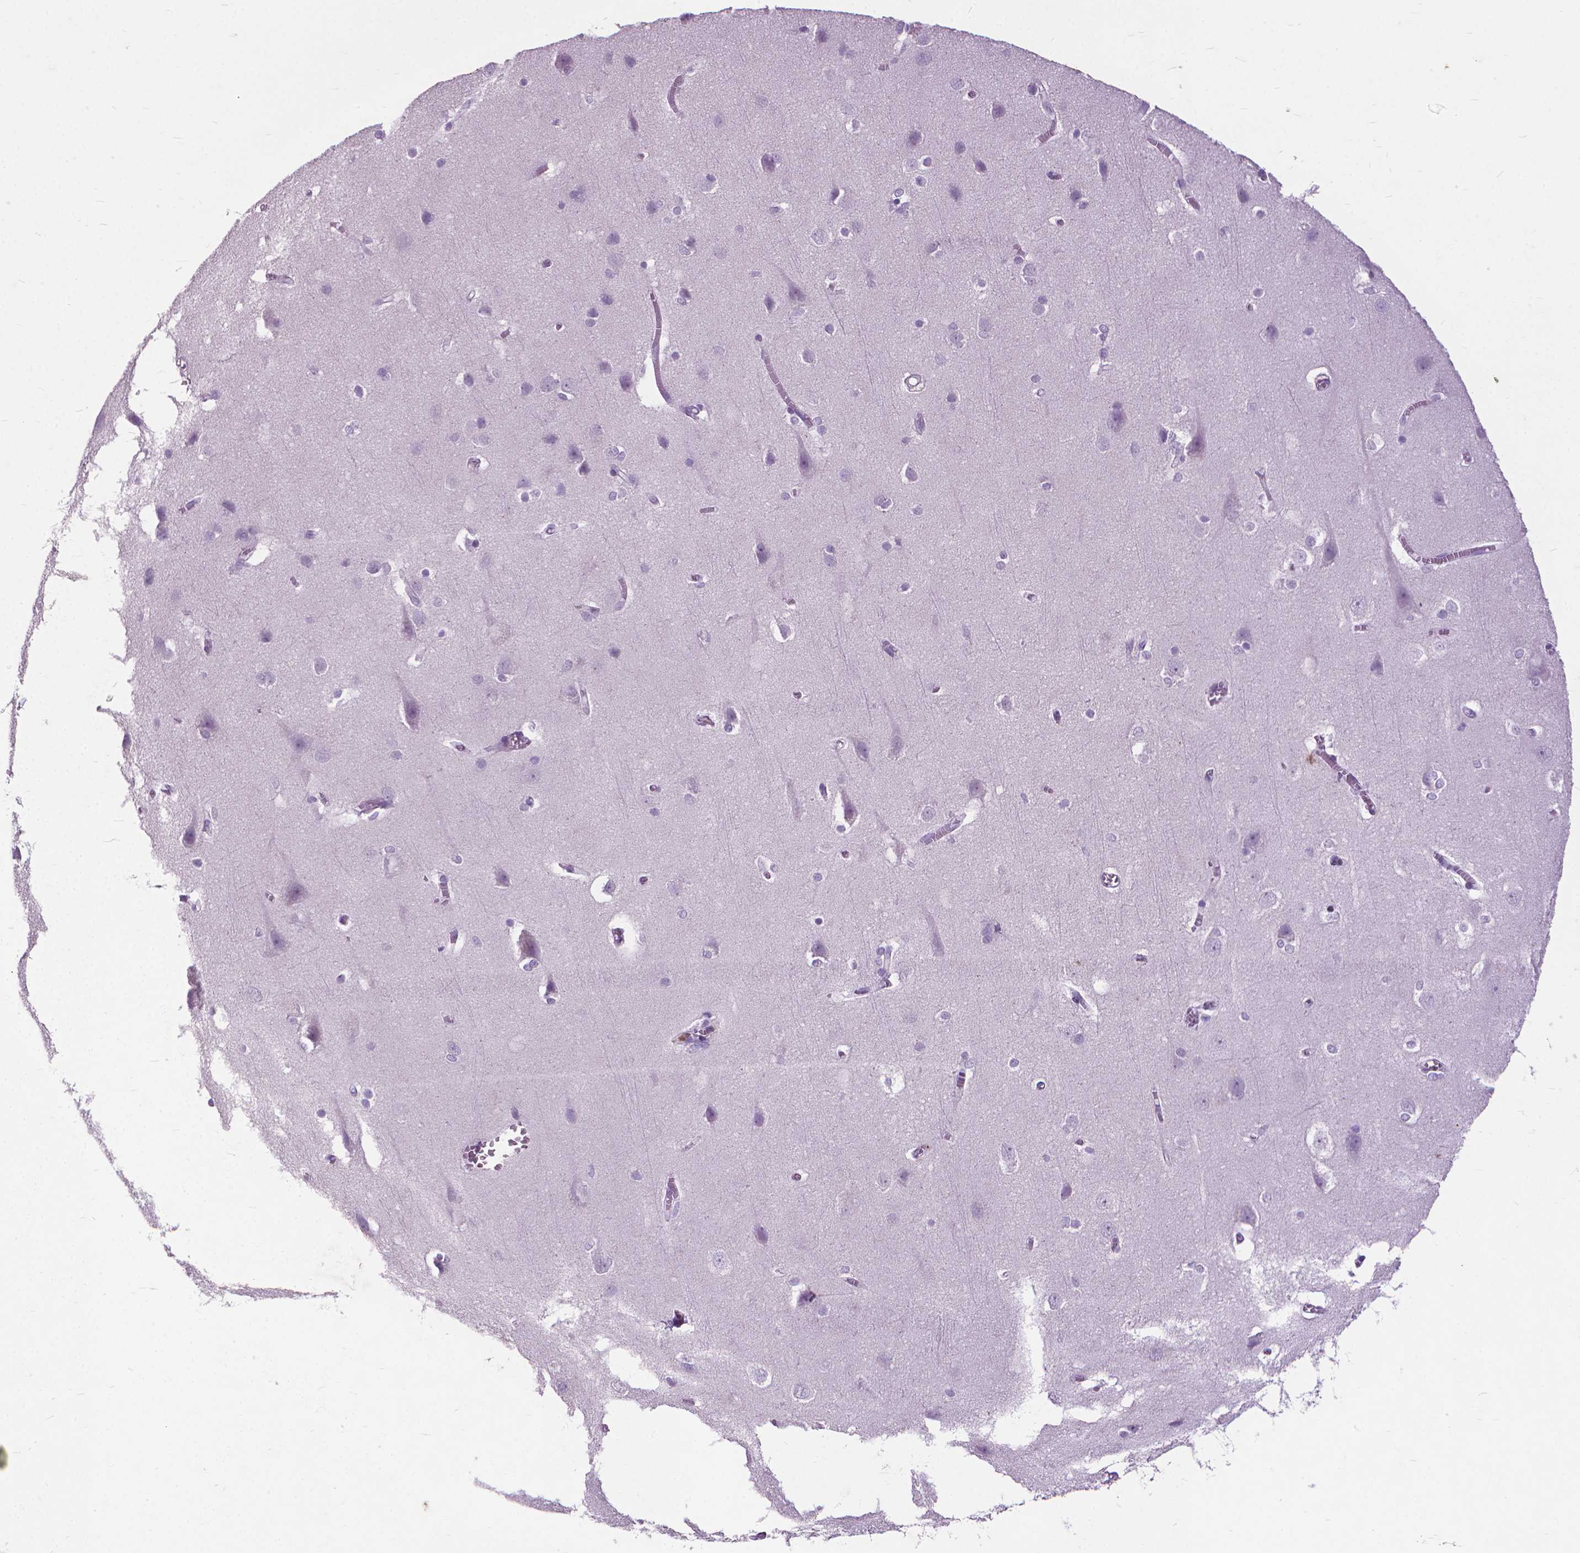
{"staining": {"intensity": "negative", "quantity": "none", "location": "none"}, "tissue": "cerebral cortex", "cell_type": "Endothelial cells", "image_type": "normal", "snomed": [{"axis": "morphology", "description": "Normal tissue, NOS"}, {"axis": "topography", "description": "Cerebral cortex"}], "caption": "Histopathology image shows no significant protein expression in endothelial cells of benign cerebral cortex.", "gene": "KRT5", "patient": {"sex": "male", "age": 37}}